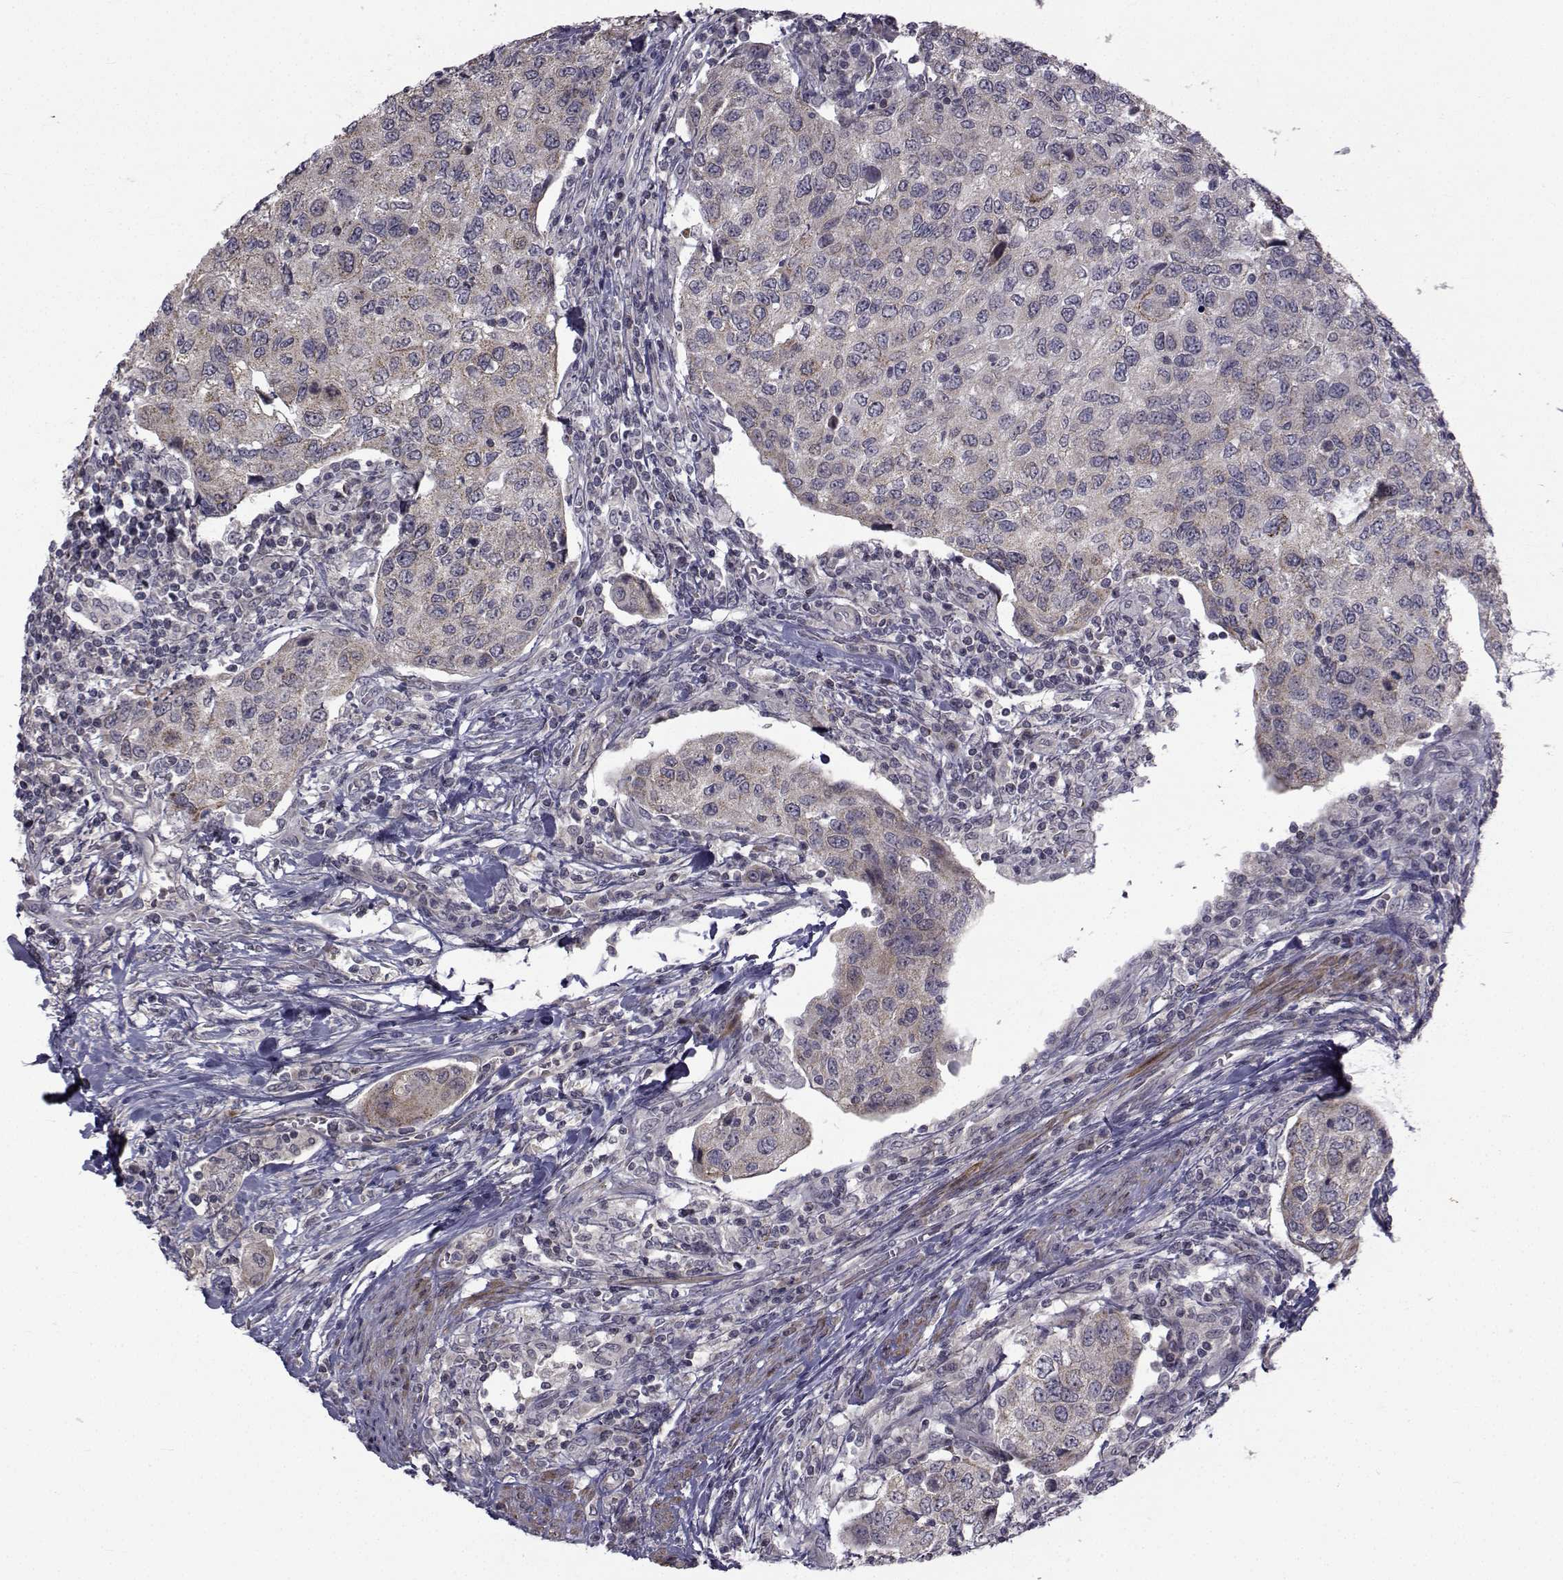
{"staining": {"intensity": "weak", "quantity": "25%-75%", "location": "cytoplasmic/membranous"}, "tissue": "urothelial cancer", "cell_type": "Tumor cells", "image_type": "cancer", "snomed": [{"axis": "morphology", "description": "Urothelial carcinoma, High grade"}, {"axis": "topography", "description": "Urinary bladder"}], "caption": "A micrograph of high-grade urothelial carcinoma stained for a protein displays weak cytoplasmic/membranous brown staining in tumor cells.", "gene": "FDXR", "patient": {"sex": "female", "age": 78}}